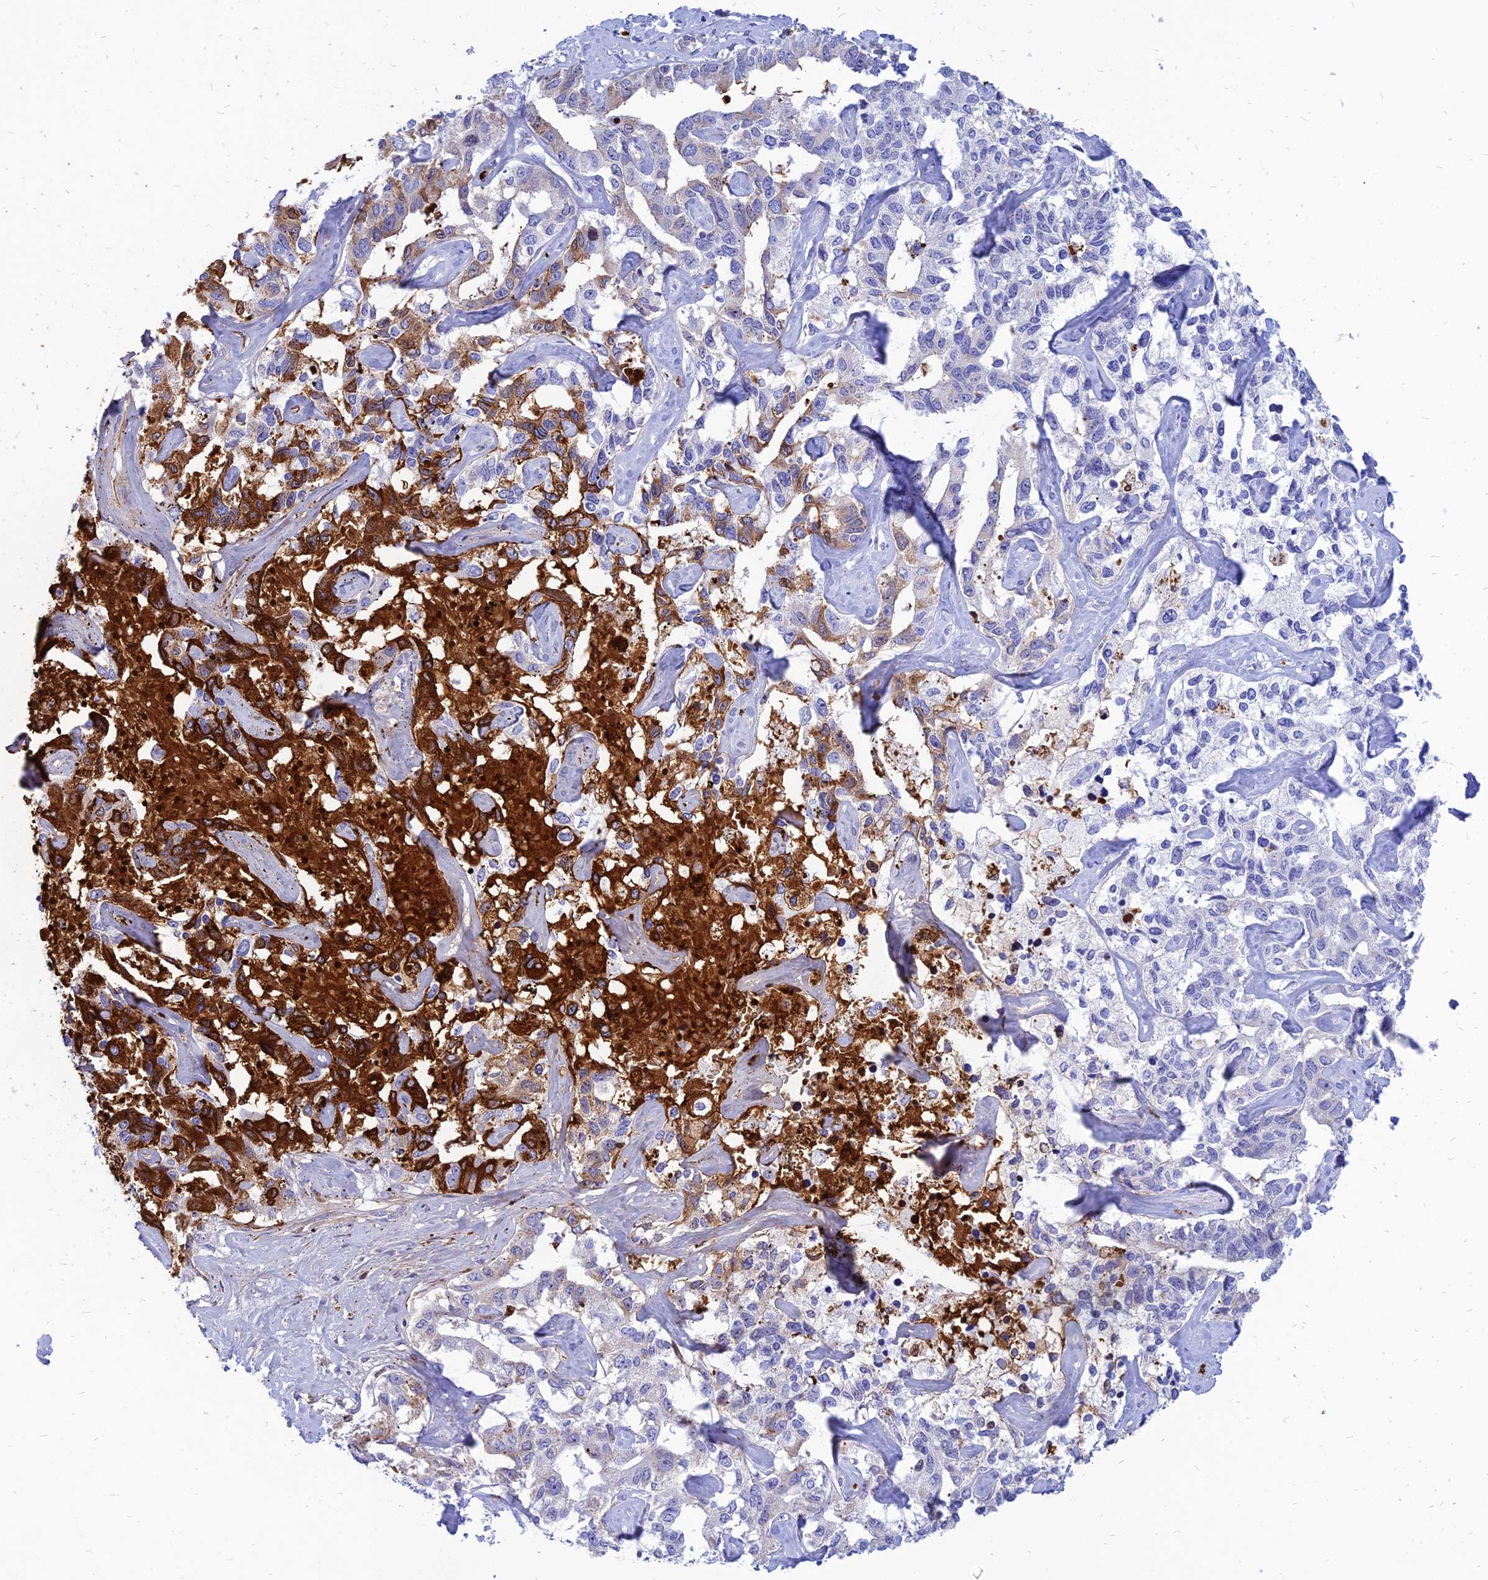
{"staining": {"intensity": "negative", "quantity": "none", "location": "none"}, "tissue": "liver cancer", "cell_type": "Tumor cells", "image_type": "cancer", "snomed": [{"axis": "morphology", "description": "Cholangiocarcinoma"}, {"axis": "topography", "description": "Liver"}], "caption": "There is no significant staining in tumor cells of liver cancer (cholangiocarcinoma).", "gene": "HHAT", "patient": {"sex": "male", "age": 59}}